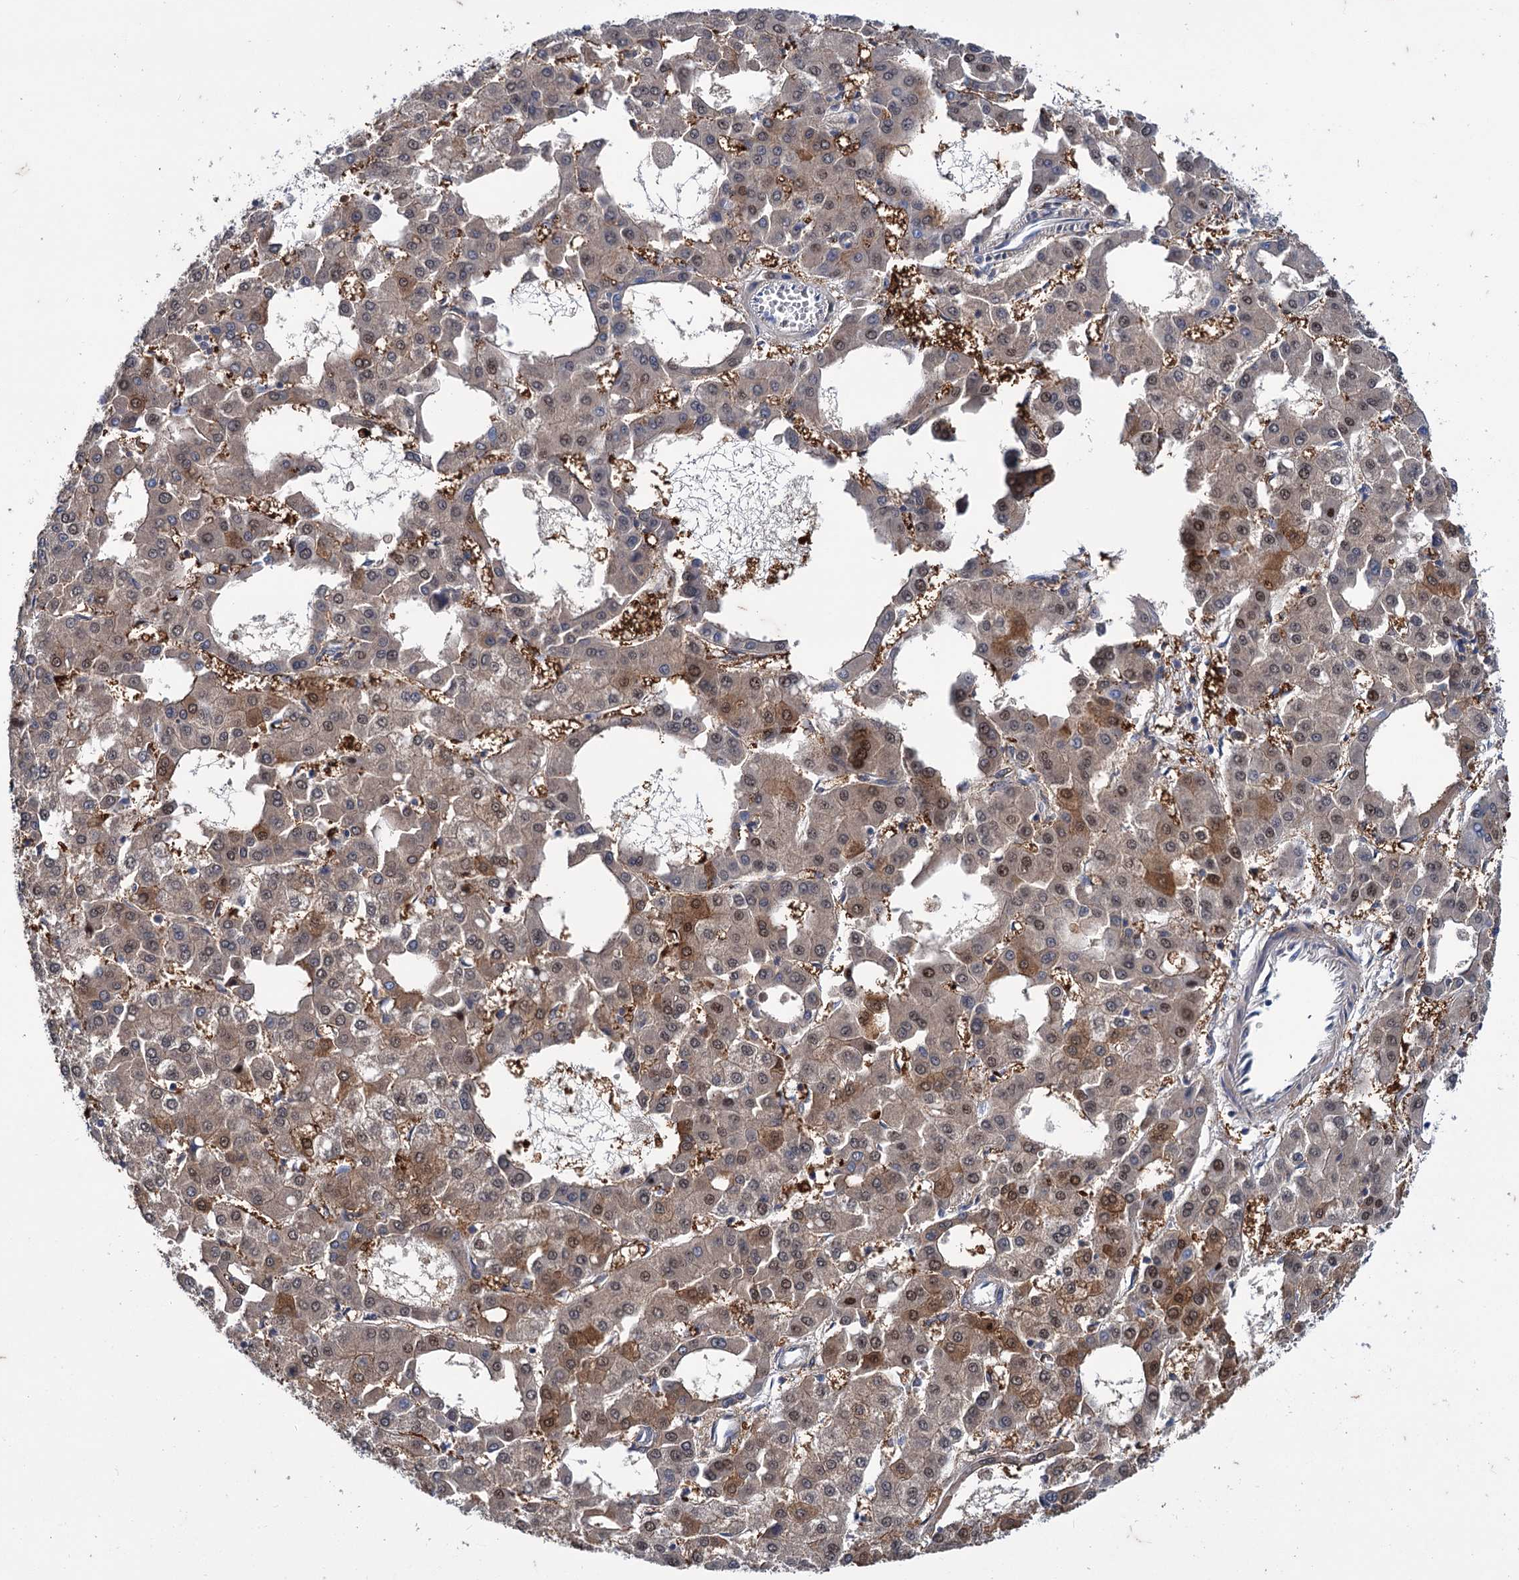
{"staining": {"intensity": "moderate", "quantity": "<25%", "location": "cytoplasmic/membranous,nuclear"}, "tissue": "liver cancer", "cell_type": "Tumor cells", "image_type": "cancer", "snomed": [{"axis": "morphology", "description": "Carcinoma, Hepatocellular, NOS"}, {"axis": "topography", "description": "Liver"}], "caption": "Liver cancer stained with a brown dye displays moderate cytoplasmic/membranous and nuclear positive staining in about <25% of tumor cells.", "gene": "MID1IP1", "patient": {"sex": "male", "age": 47}}